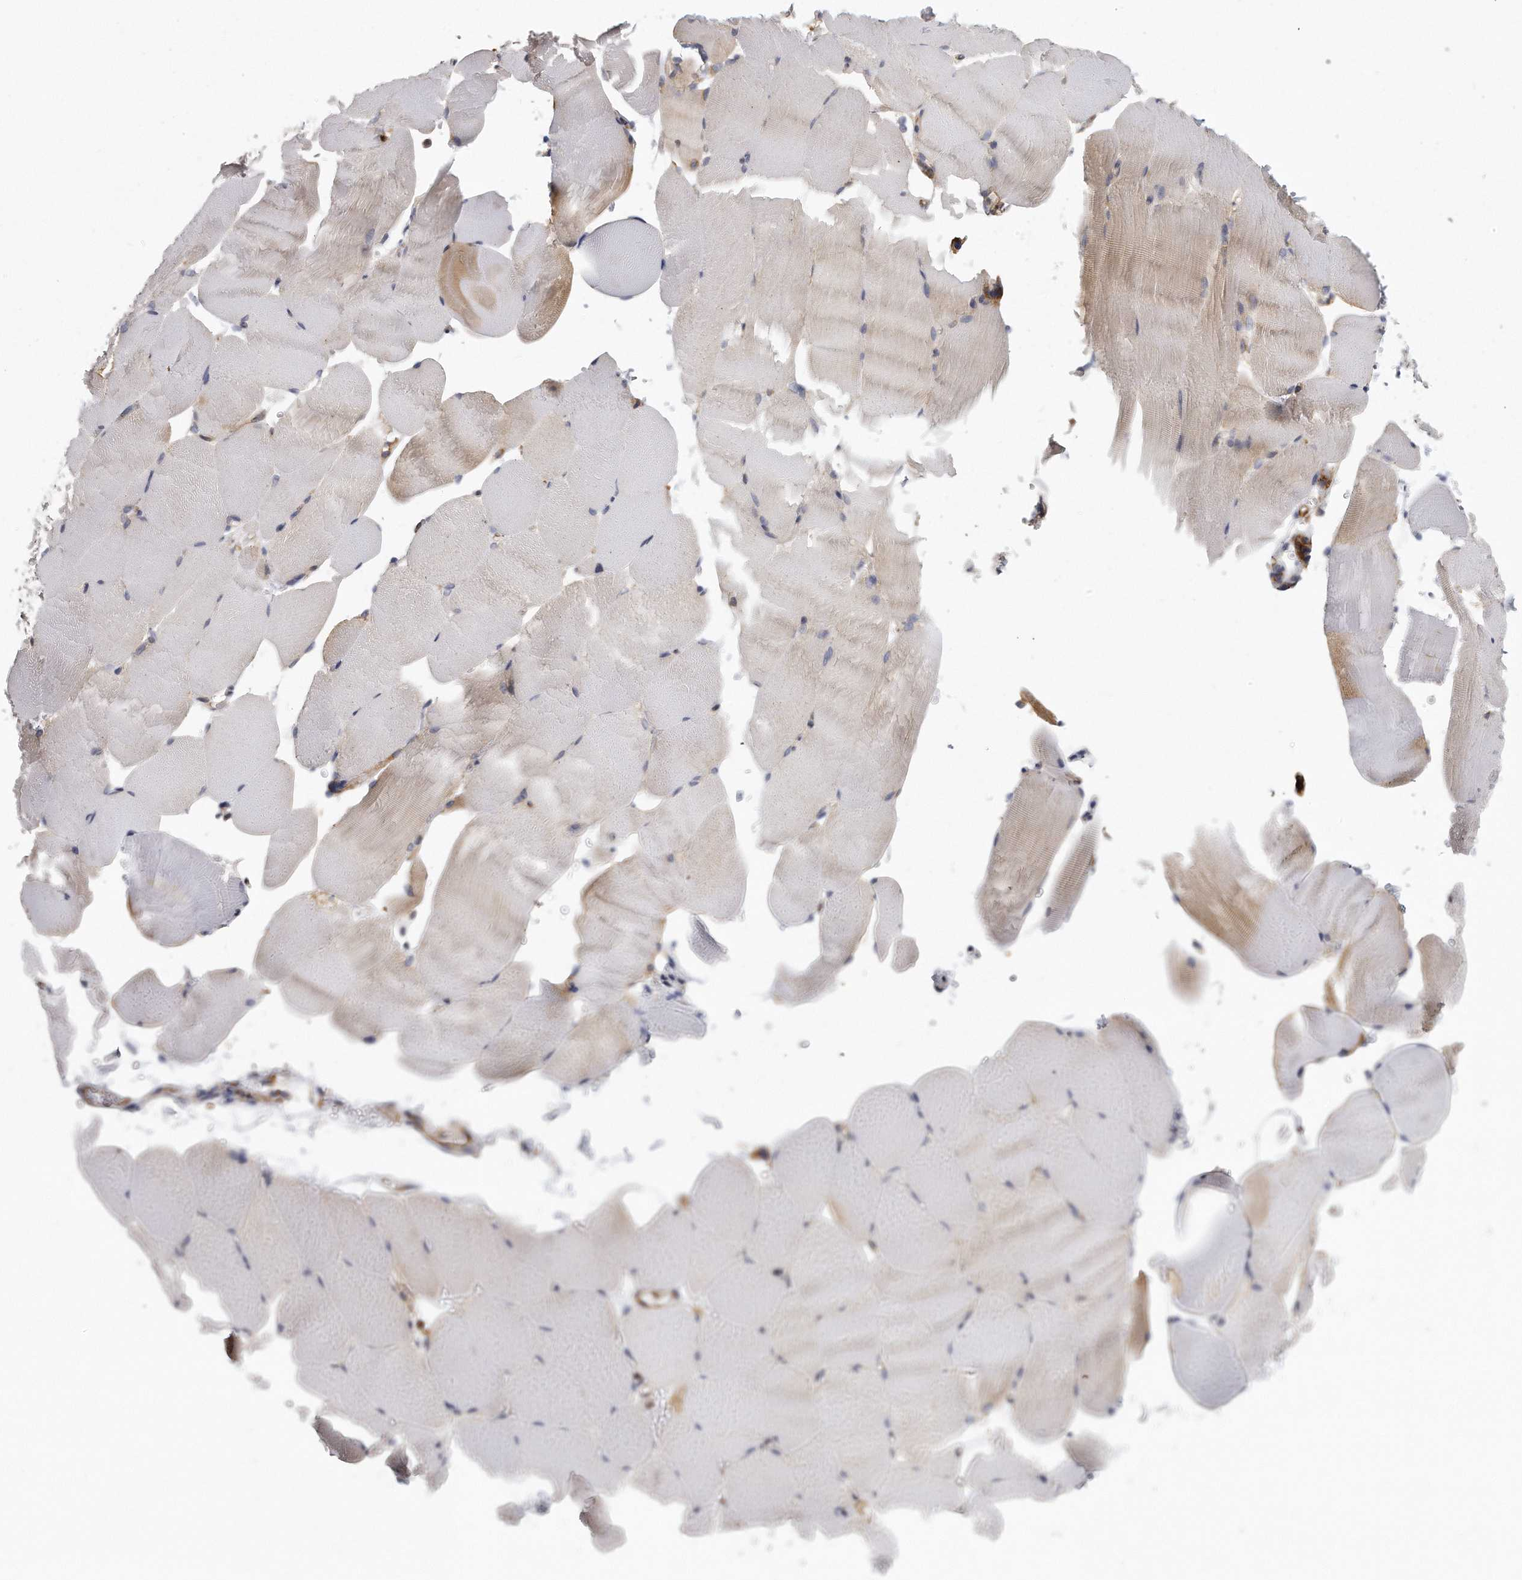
{"staining": {"intensity": "moderate", "quantity": "<25%", "location": "cytoplasmic/membranous"}, "tissue": "skeletal muscle", "cell_type": "Myocytes", "image_type": "normal", "snomed": [{"axis": "morphology", "description": "Normal tissue, NOS"}, {"axis": "topography", "description": "Skeletal muscle"}, {"axis": "topography", "description": "Parathyroid gland"}], "caption": "This image shows immunohistochemistry (IHC) staining of benign skeletal muscle, with low moderate cytoplasmic/membranous staining in approximately <25% of myocytes.", "gene": "EIF3I", "patient": {"sex": "female", "age": 37}}